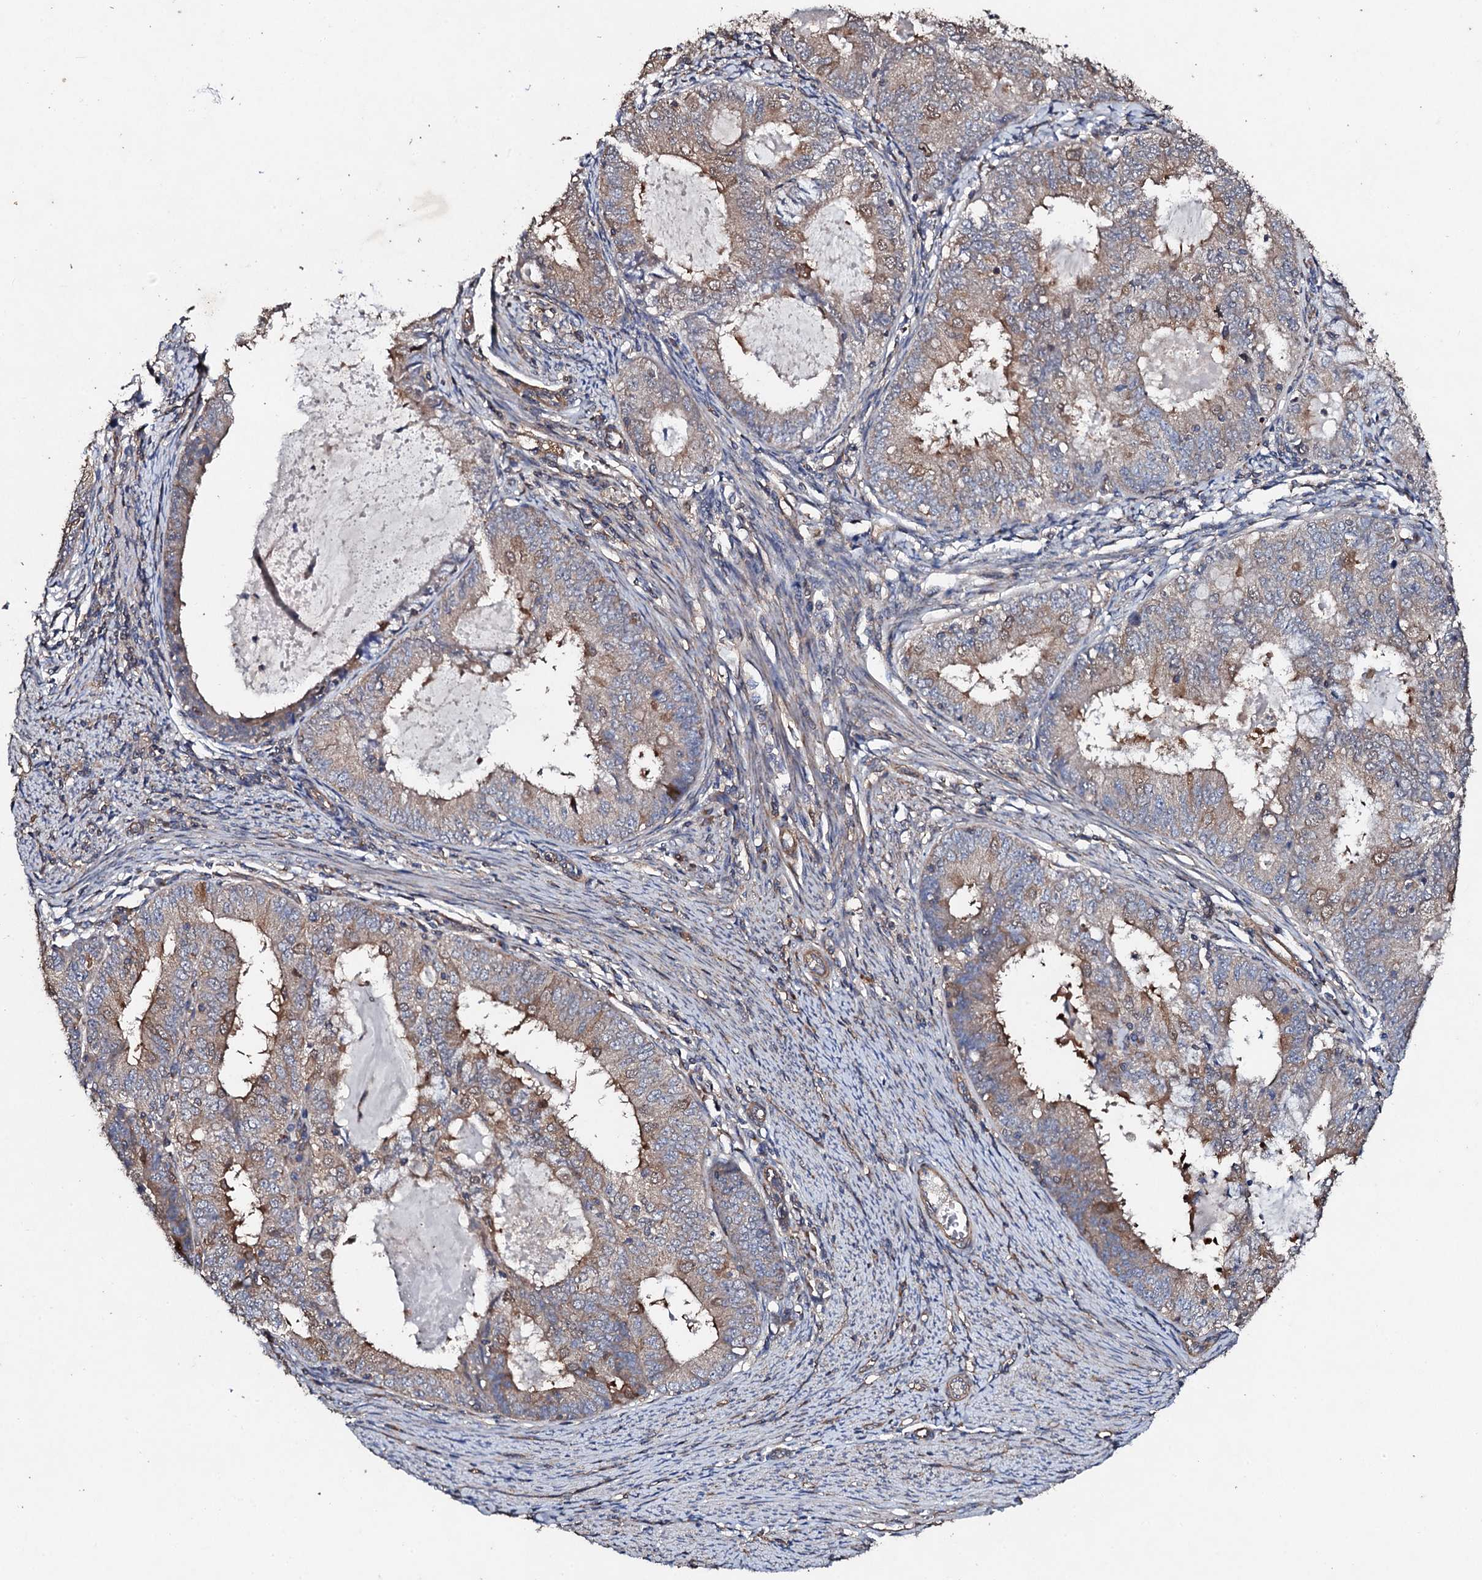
{"staining": {"intensity": "moderate", "quantity": "<25%", "location": "cytoplasmic/membranous"}, "tissue": "endometrial cancer", "cell_type": "Tumor cells", "image_type": "cancer", "snomed": [{"axis": "morphology", "description": "Adenocarcinoma, NOS"}, {"axis": "topography", "description": "Endometrium"}], "caption": "This is an image of immunohistochemistry (IHC) staining of endometrial cancer, which shows moderate expression in the cytoplasmic/membranous of tumor cells.", "gene": "MOCOS", "patient": {"sex": "female", "age": 57}}